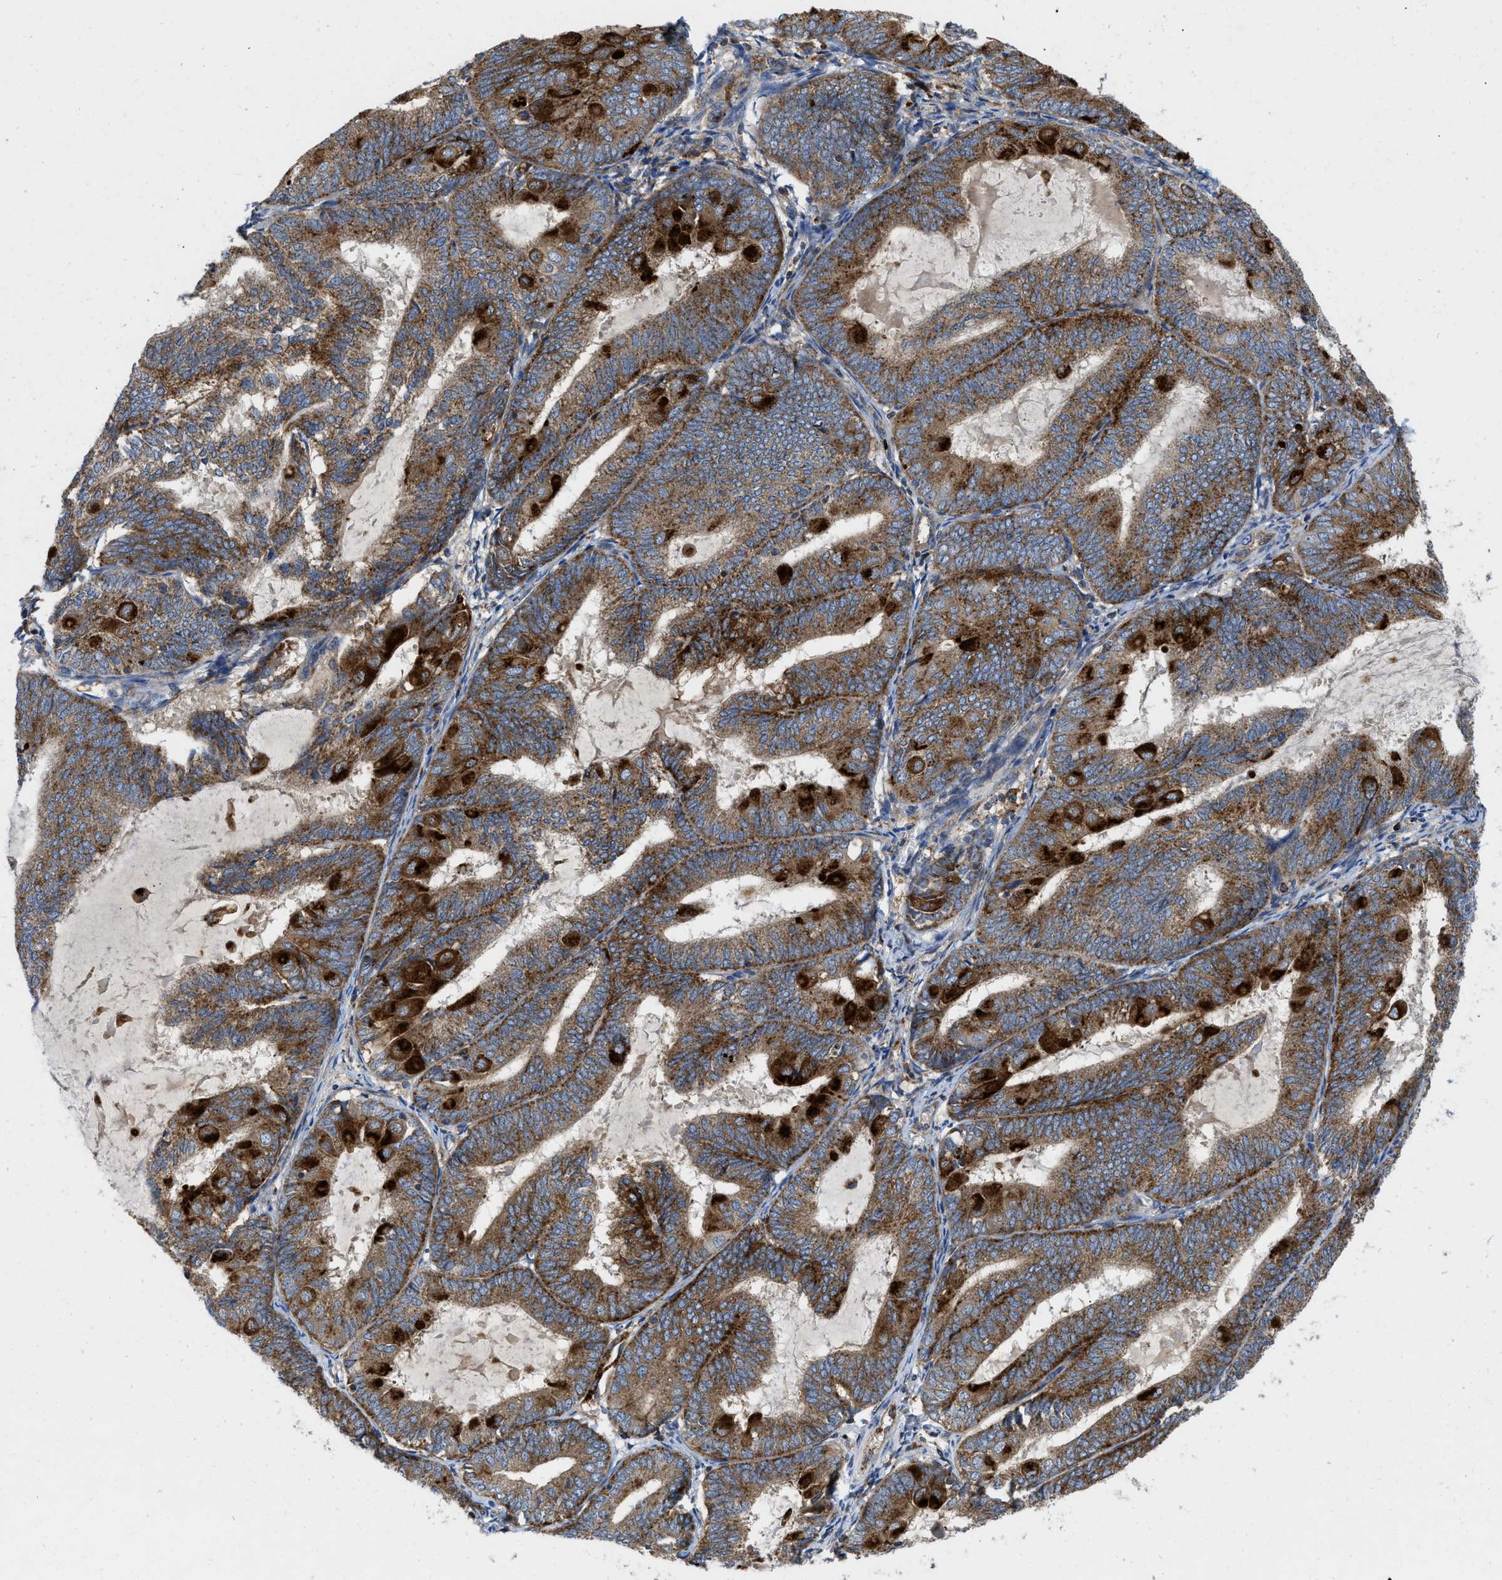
{"staining": {"intensity": "strong", "quantity": ">75%", "location": "cytoplasmic/membranous"}, "tissue": "endometrial cancer", "cell_type": "Tumor cells", "image_type": "cancer", "snomed": [{"axis": "morphology", "description": "Adenocarcinoma, NOS"}, {"axis": "topography", "description": "Endometrium"}], "caption": "Immunohistochemical staining of human endometrial cancer (adenocarcinoma) displays high levels of strong cytoplasmic/membranous staining in about >75% of tumor cells.", "gene": "ENPP4", "patient": {"sex": "female", "age": 81}}